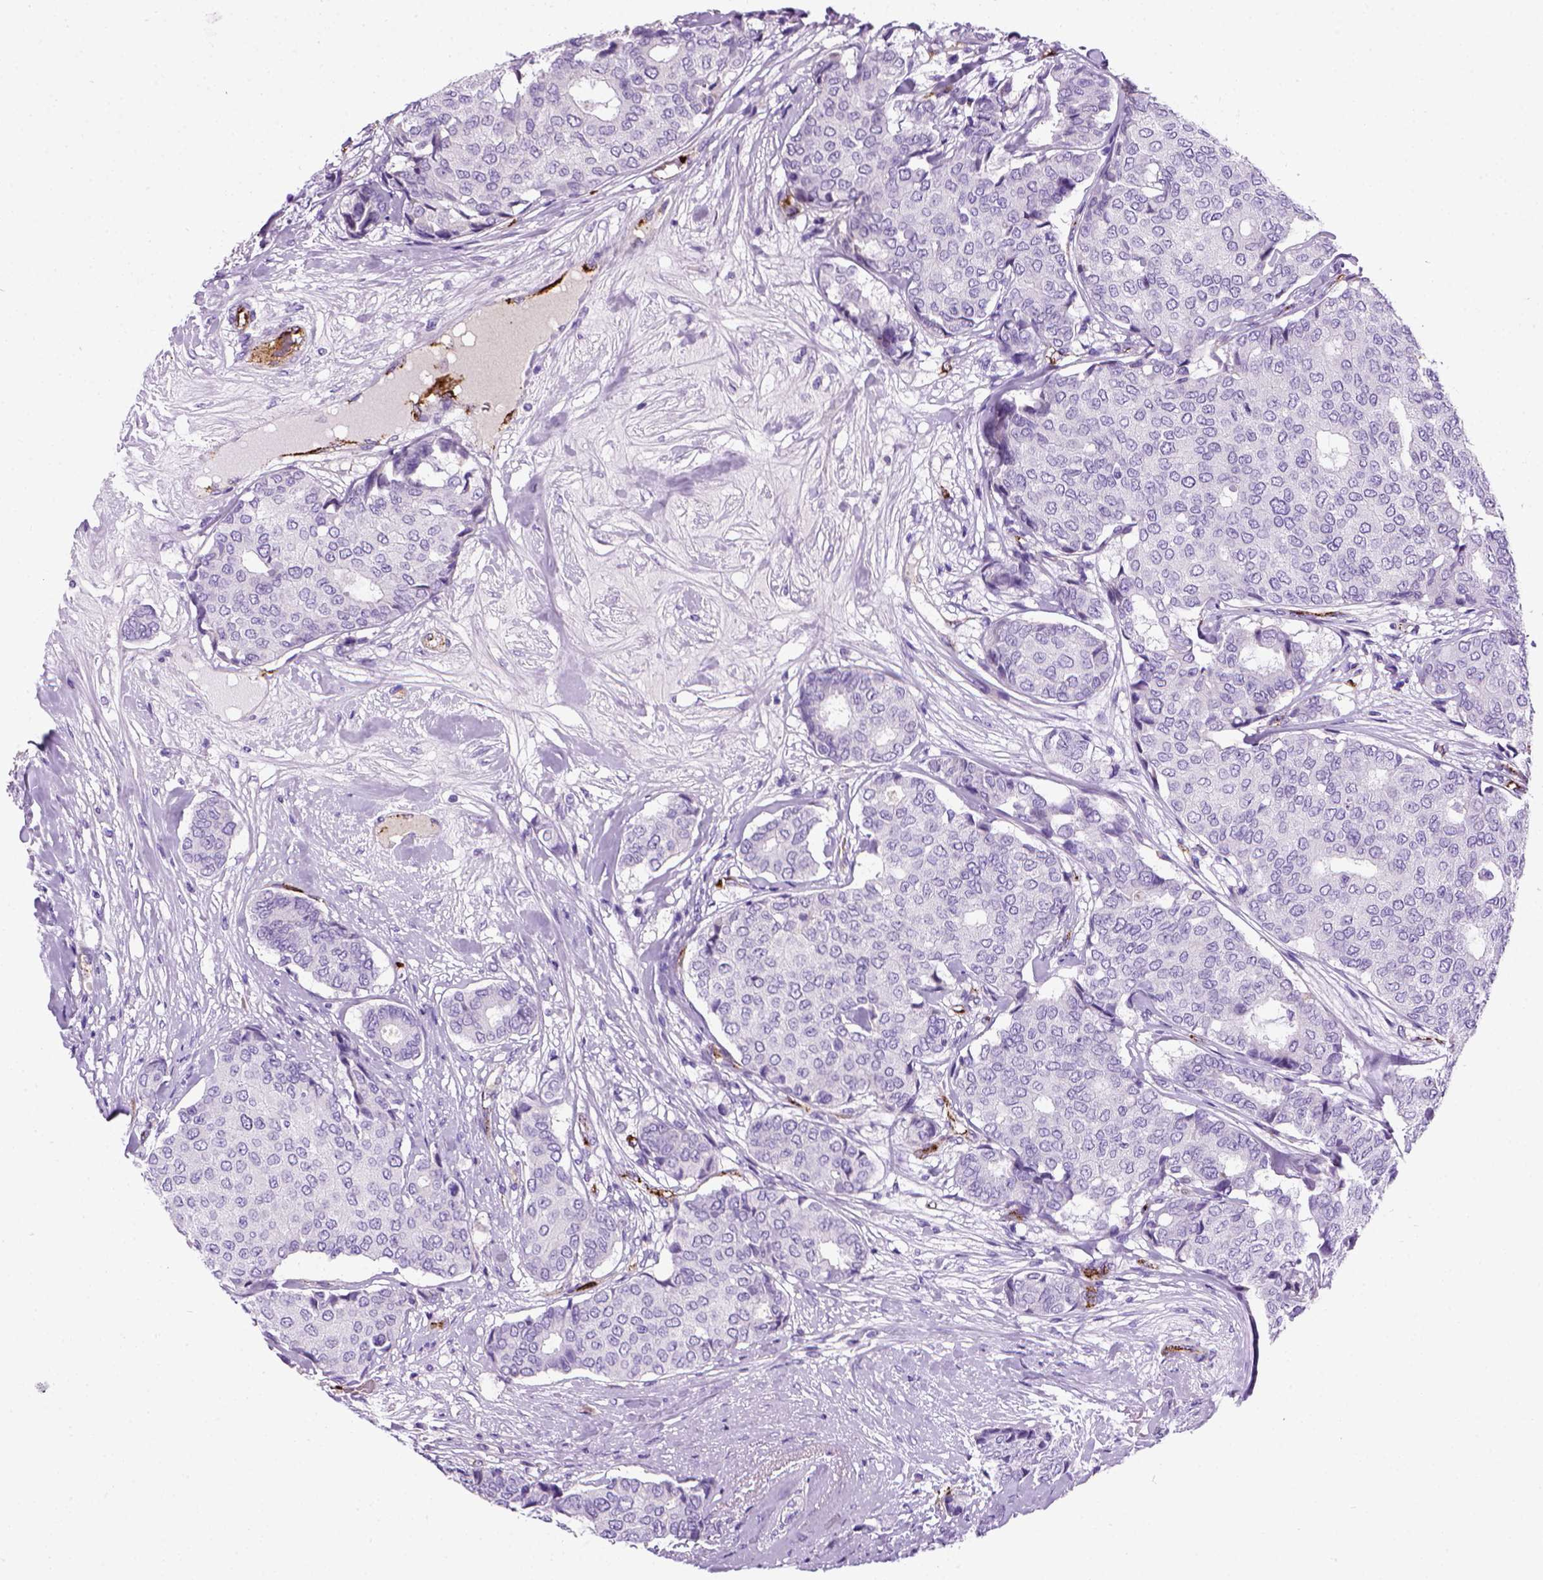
{"staining": {"intensity": "negative", "quantity": "none", "location": "none"}, "tissue": "breast cancer", "cell_type": "Tumor cells", "image_type": "cancer", "snomed": [{"axis": "morphology", "description": "Duct carcinoma"}, {"axis": "topography", "description": "Breast"}], "caption": "Tumor cells are negative for protein expression in human breast cancer. (Stains: DAB (3,3'-diaminobenzidine) immunohistochemistry (IHC) with hematoxylin counter stain, Microscopy: brightfield microscopy at high magnification).", "gene": "VWF", "patient": {"sex": "female", "age": 75}}